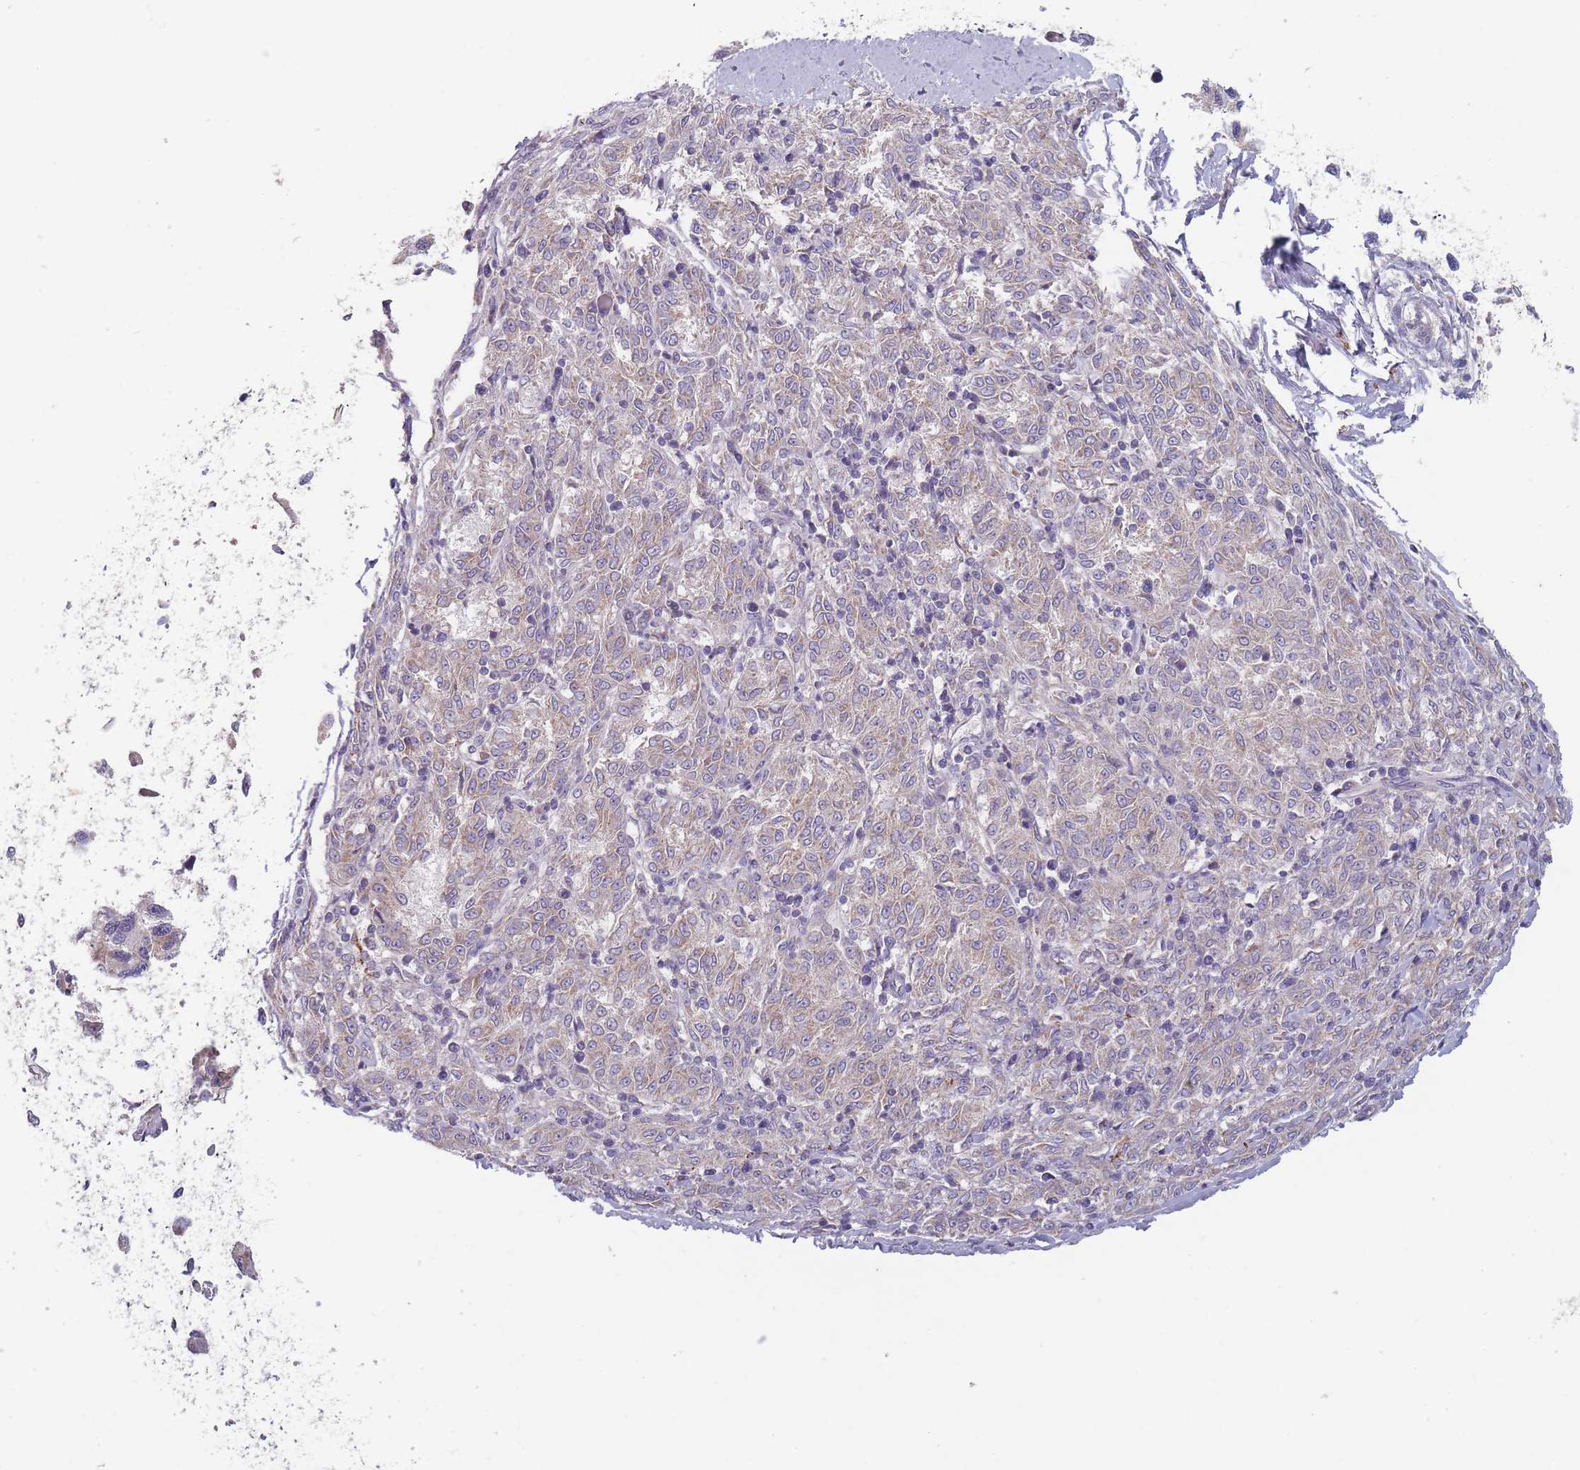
{"staining": {"intensity": "weak", "quantity": "25%-75%", "location": "cytoplasmic/membranous"}, "tissue": "melanoma", "cell_type": "Tumor cells", "image_type": "cancer", "snomed": [{"axis": "morphology", "description": "Malignant melanoma, NOS"}, {"axis": "topography", "description": "Skin"}], "caption": "Approximately 25%-75% of tumor cells in malignant melanoma display weak cytoplasmic/membranous protein staining as visualized by brown immunohistochemical staining.", "gene": "PEX7", "patient": {"sex": "female", "age": 72}}